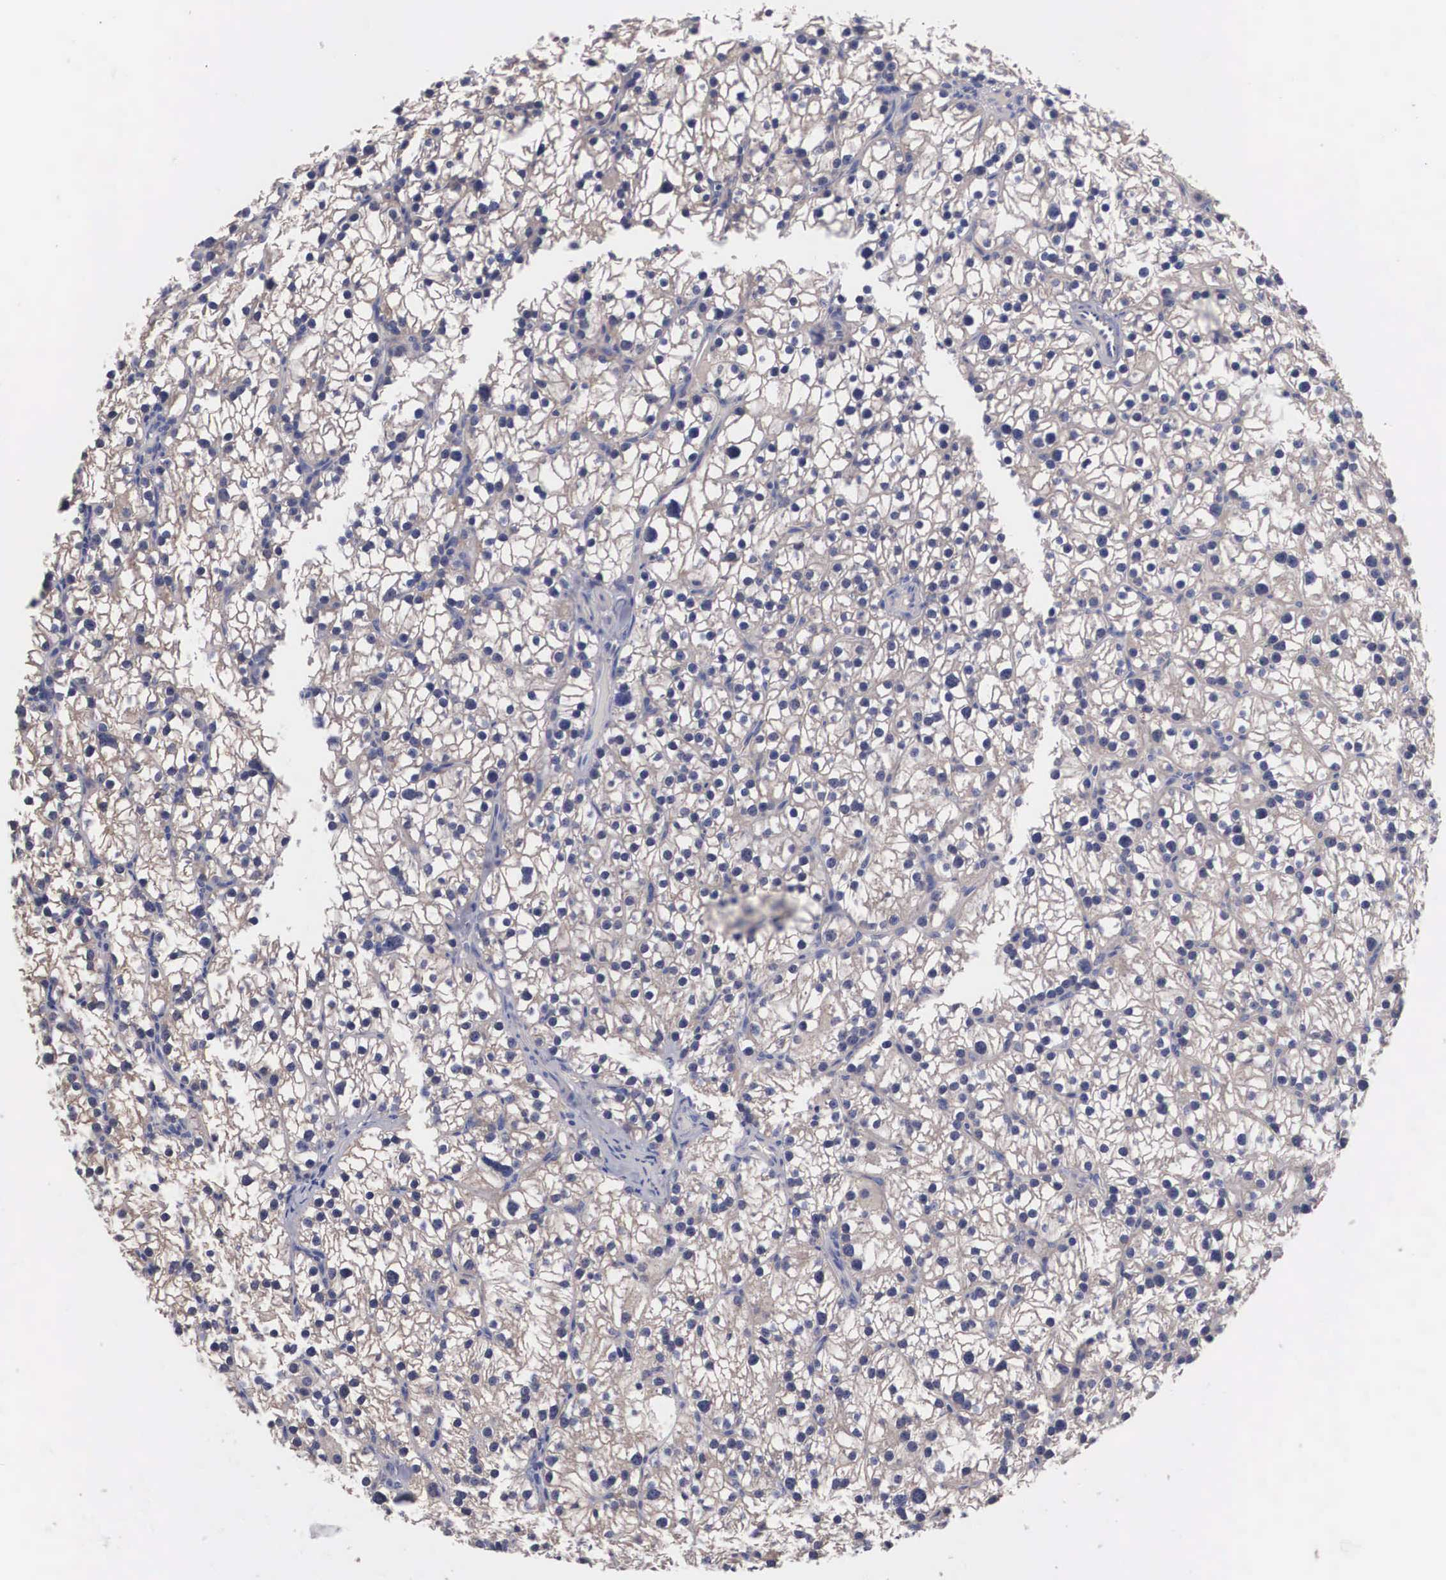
{"staining": {"intensity": "weak", "quantity": "<25%", "location": "cytoplasmic/membranous"}, "tissue": "parathyroid gland", "cell_type": "Glandular cells", "image_type": "normal", "snomed": [{"axis": "morphology", "description": "Normal tissue, NOS"}, {"axis": "topography", "description": "Parathyroid gland"}], "caption": "Immunohistochemistry (IHC) of unremarkable parathyroid gland displays no positivity in glandular cells.", "gene": "ABHD4", "patient": {"sex": "female", "age": 54}}